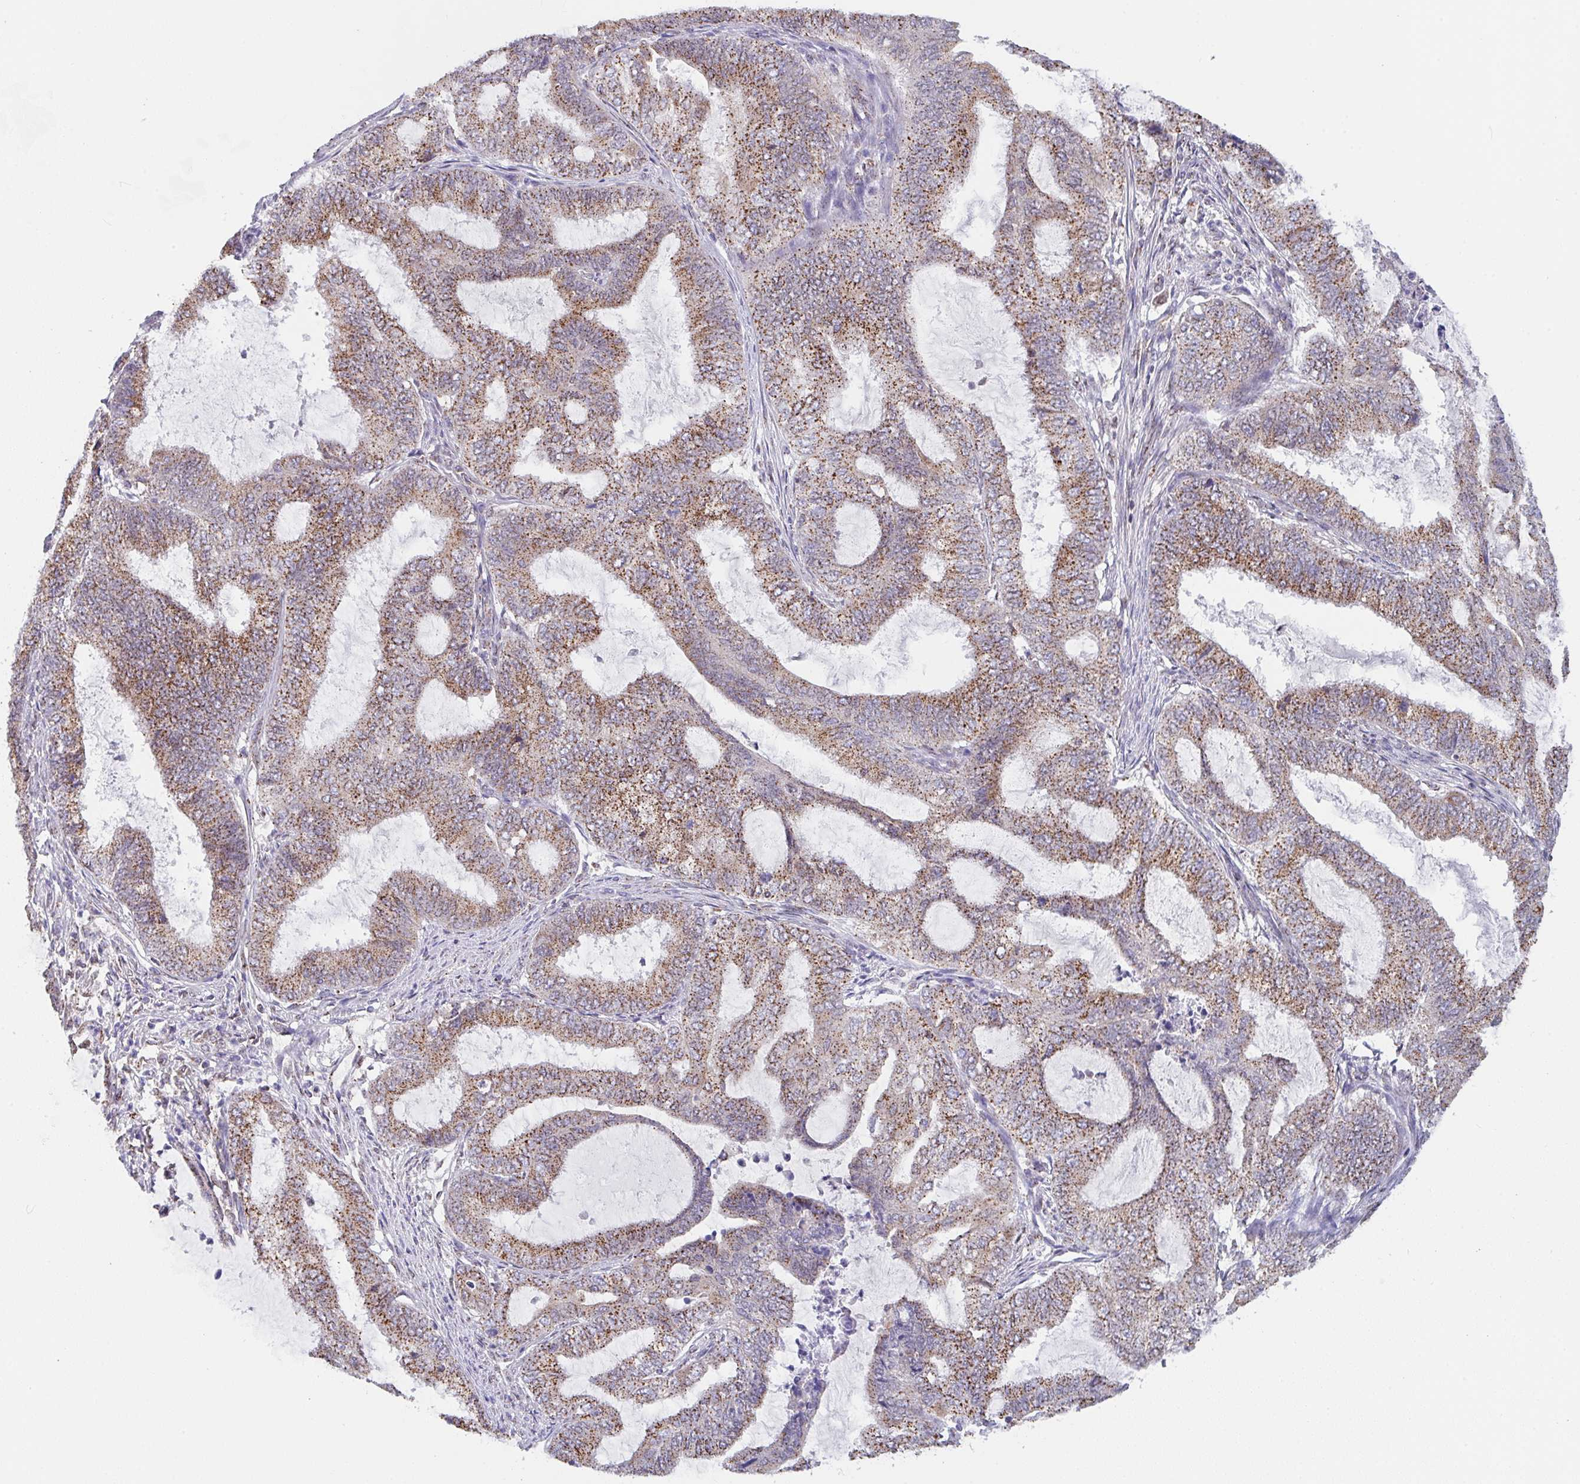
{"staining": {"intensity": "moderate", "quantity": ">75%", "location": "cytoplasmic/membranous"}, "tissue": "endometrial cancer", "cell_type": "Tumor cells", "image_type": "cancer", "snomed": [{"axis": "morphology", "description": "Adenocarcinoma, NOS"}, {"axis": "topography", "description": "Endometrium"}], "caption": "An IHC photomicrograph of tumor tissue is shown. Protein staining in brown labels moderate cytoplasmic/membranous positivity in endometrial cancer within tumor cells.", "gene": "PROSER3", "patient": {"sex": "female", "age": 51}}